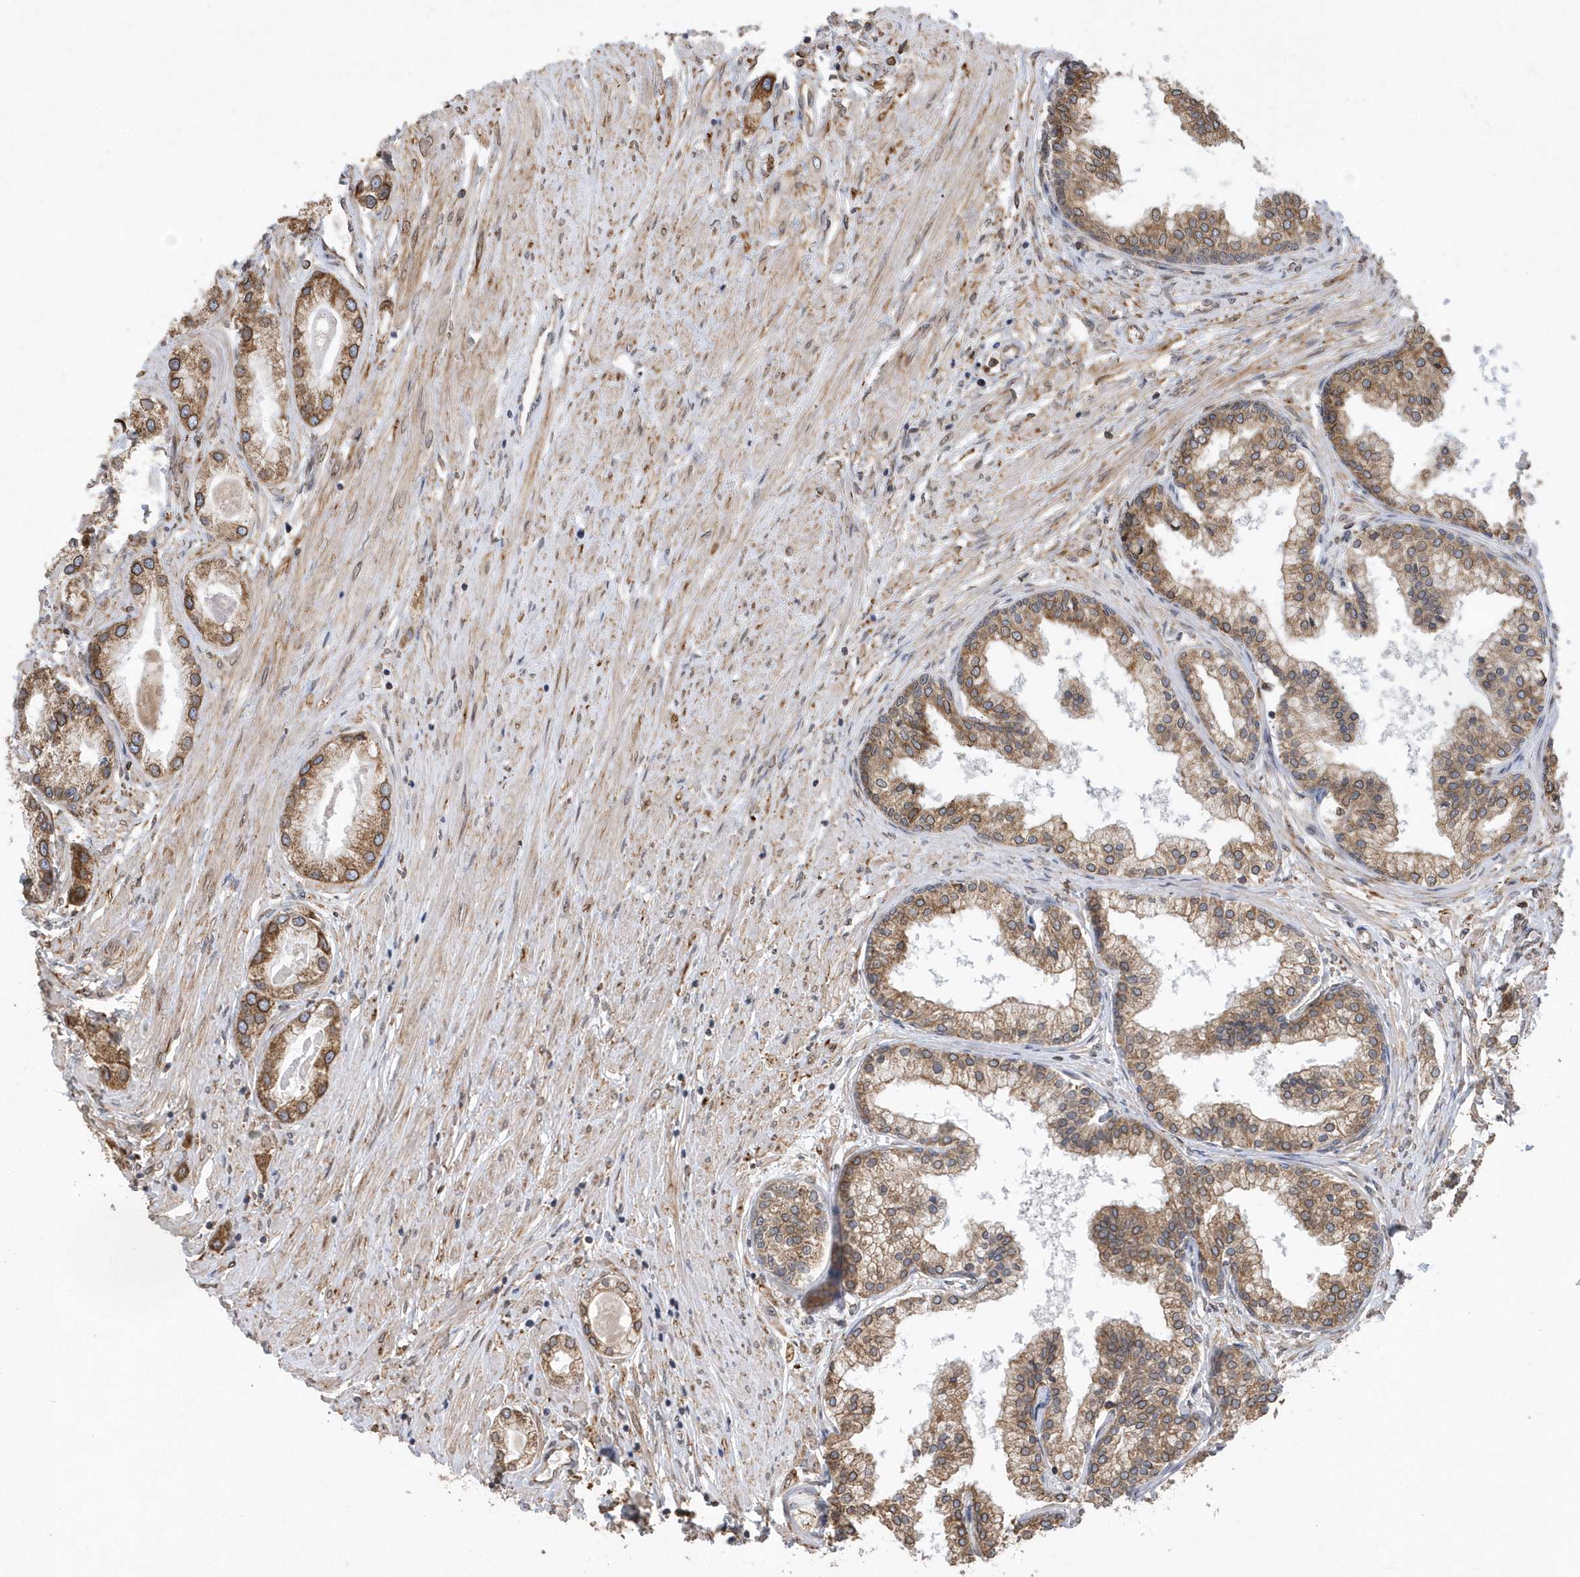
{"staining": {"intensity": "moderate", "quantity": ">75%", "location": "cytoplasmic/membranous"}, "tissue": "prostate cancer", "cell_type": "Tumor cells", "image_type": "cancer", "snomed": [{"axis": "morphology", "description": "Adenocarcinoma, Low grade"}, {"axis": "topography", "description": "Prostate"}], "caption": "Protein staining demonstrates moderate cytoplasmic/membranous positivity in about >75% of tumor cells in prostate cancer. (DAB (3,3'-diaminobenzidine) IHC, brown staining for protein, blue staining for nuclei).", "gene": "VAMP7", "patient": {"sex": "male", "age": 62}}